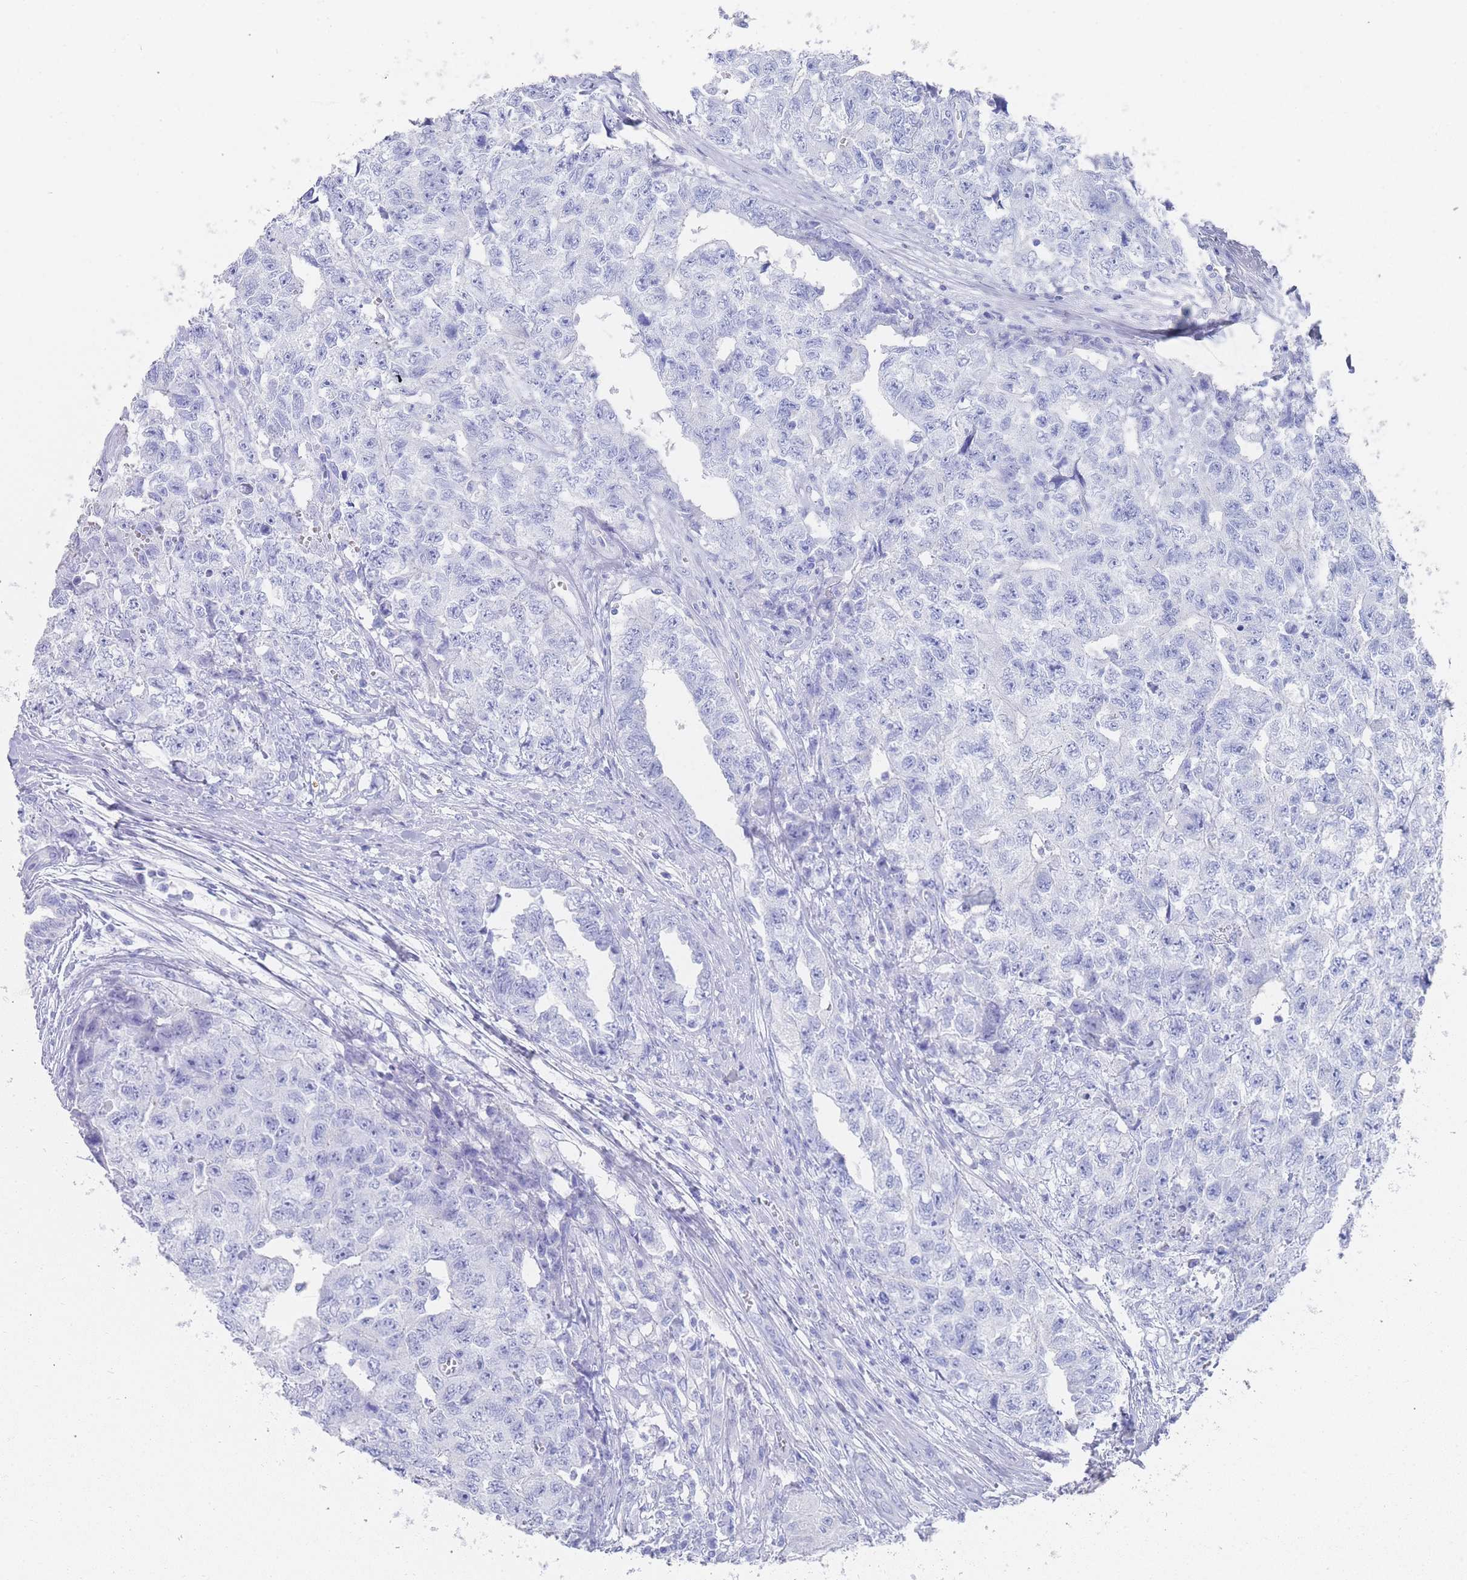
{"staining": {"intensity": "negative", "quantity": "none", "location": "none"}, "tissue": "testis cancer", "cell_type": "Tumor cells", "image_type": "cancer", "snomed": [{"axis": "morphology", "description": "Carcinoma, Embryonal, NOS"}, {"axis": "topography", "description": "Testis"}], "caption": "Immunohistochemistry (IHC) of testis embryonal carcinoma demonstrates no positivity in tumor cells. Brightfield microscopy of immunohistochemistry (IHC) stained with DAB (3,3'-diaminobenzidine) (brown) and hematoxylin (blue), captured at high magnification.", "gene": "LRRC37A", "patient": {"sex": "male", "age": 31}}